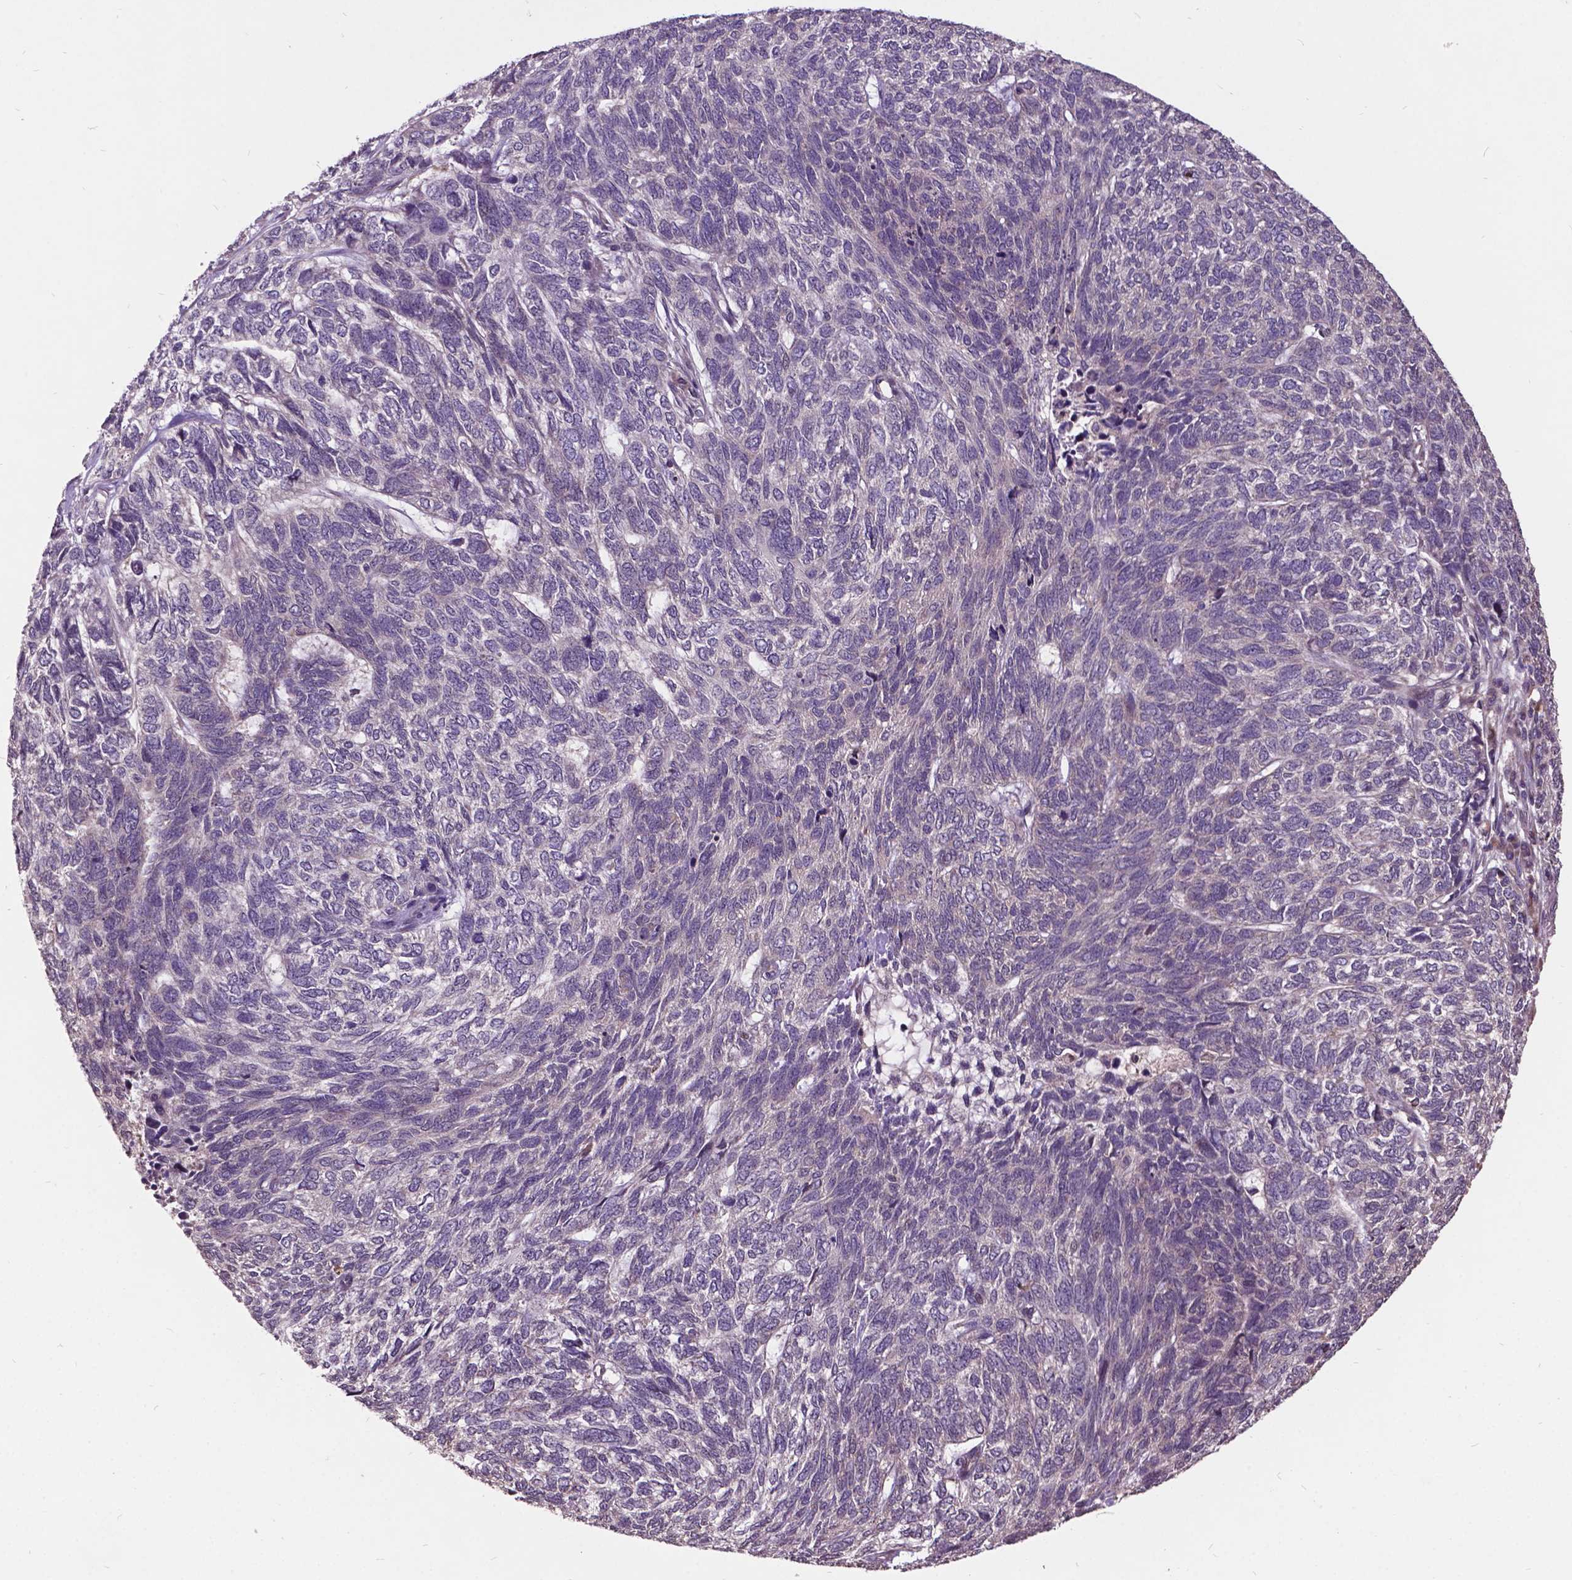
{"staining": {"intensity": "negative", "quantity": "none", "location": "none"}, "tissue": "skin cancer", "cell_type": "Tumor cells", "image_type": "cancer", "snomed": [{"axis": "morphology", "description": "Basal cell carcinoma"}, {"axis": "topography", "description": "Skin"}], "caption": "Image shows no significant protein expression in tumor cells of basal cell carcinoma (skin).", "gene": "AP1S3", "patient": {"sex": "female", "age": 65}}